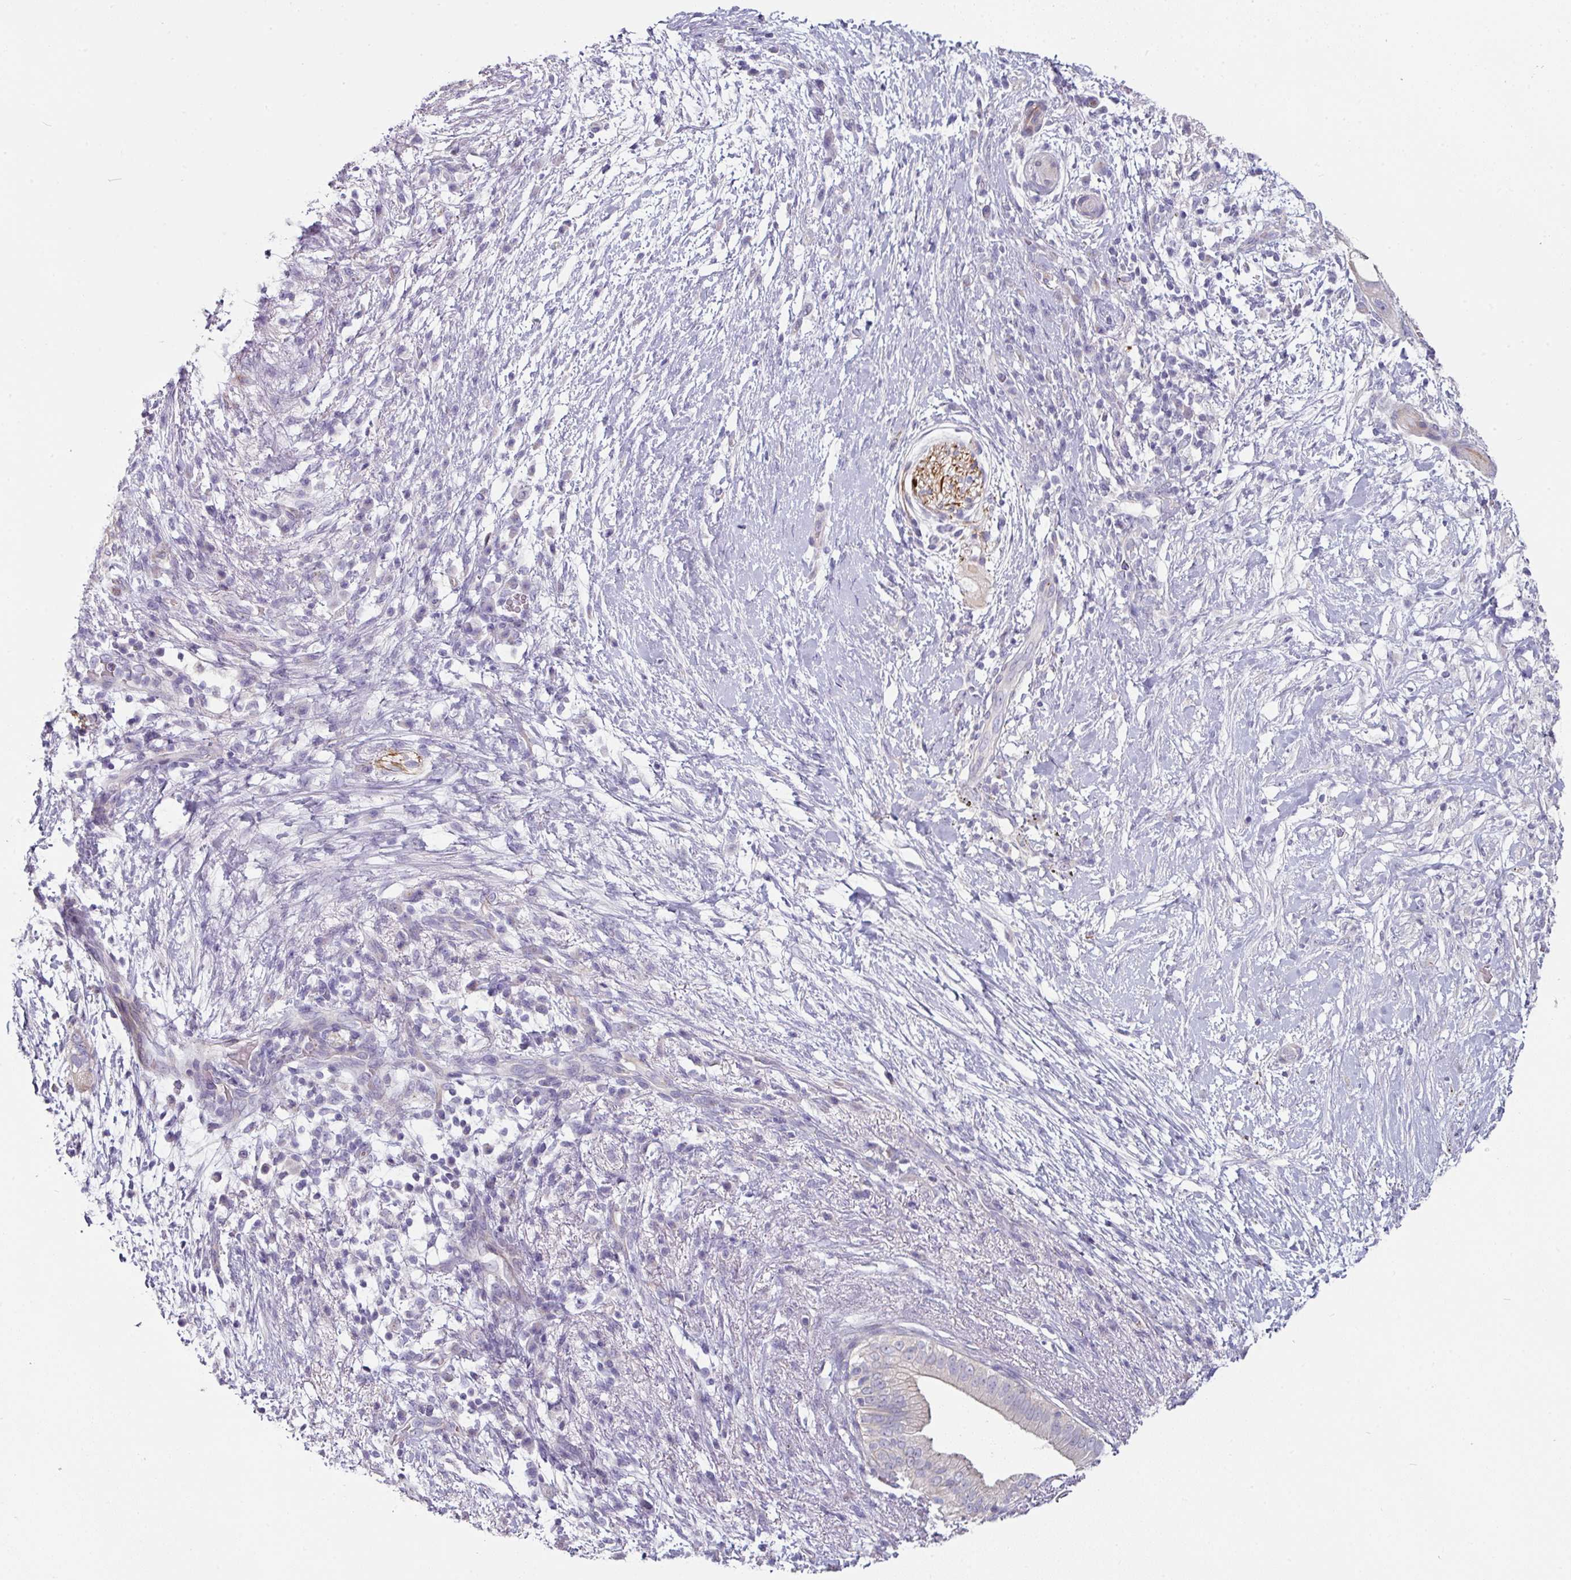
{"staining": {"intensity": "negative", "quantity": "none", "location": "none"}, "tissue": "pancreatic cancer", "cell_type": "Tumor cells", "image_type": "cancer", "snomed": [{"axis": "morphology", "description": "Adenocarcinoma, NOS"}, {"axis": "topography", "description": "Pancreas"}], "caption": "DAB (3,3'-diaminobenzidine) immunohistochemical staining of pancreatic cancer (adenocarcinoma) exhibits no significant expression in tumor cells.", "gene": "SLC17A7", "patient": {"sex": "female", "age": 72}}